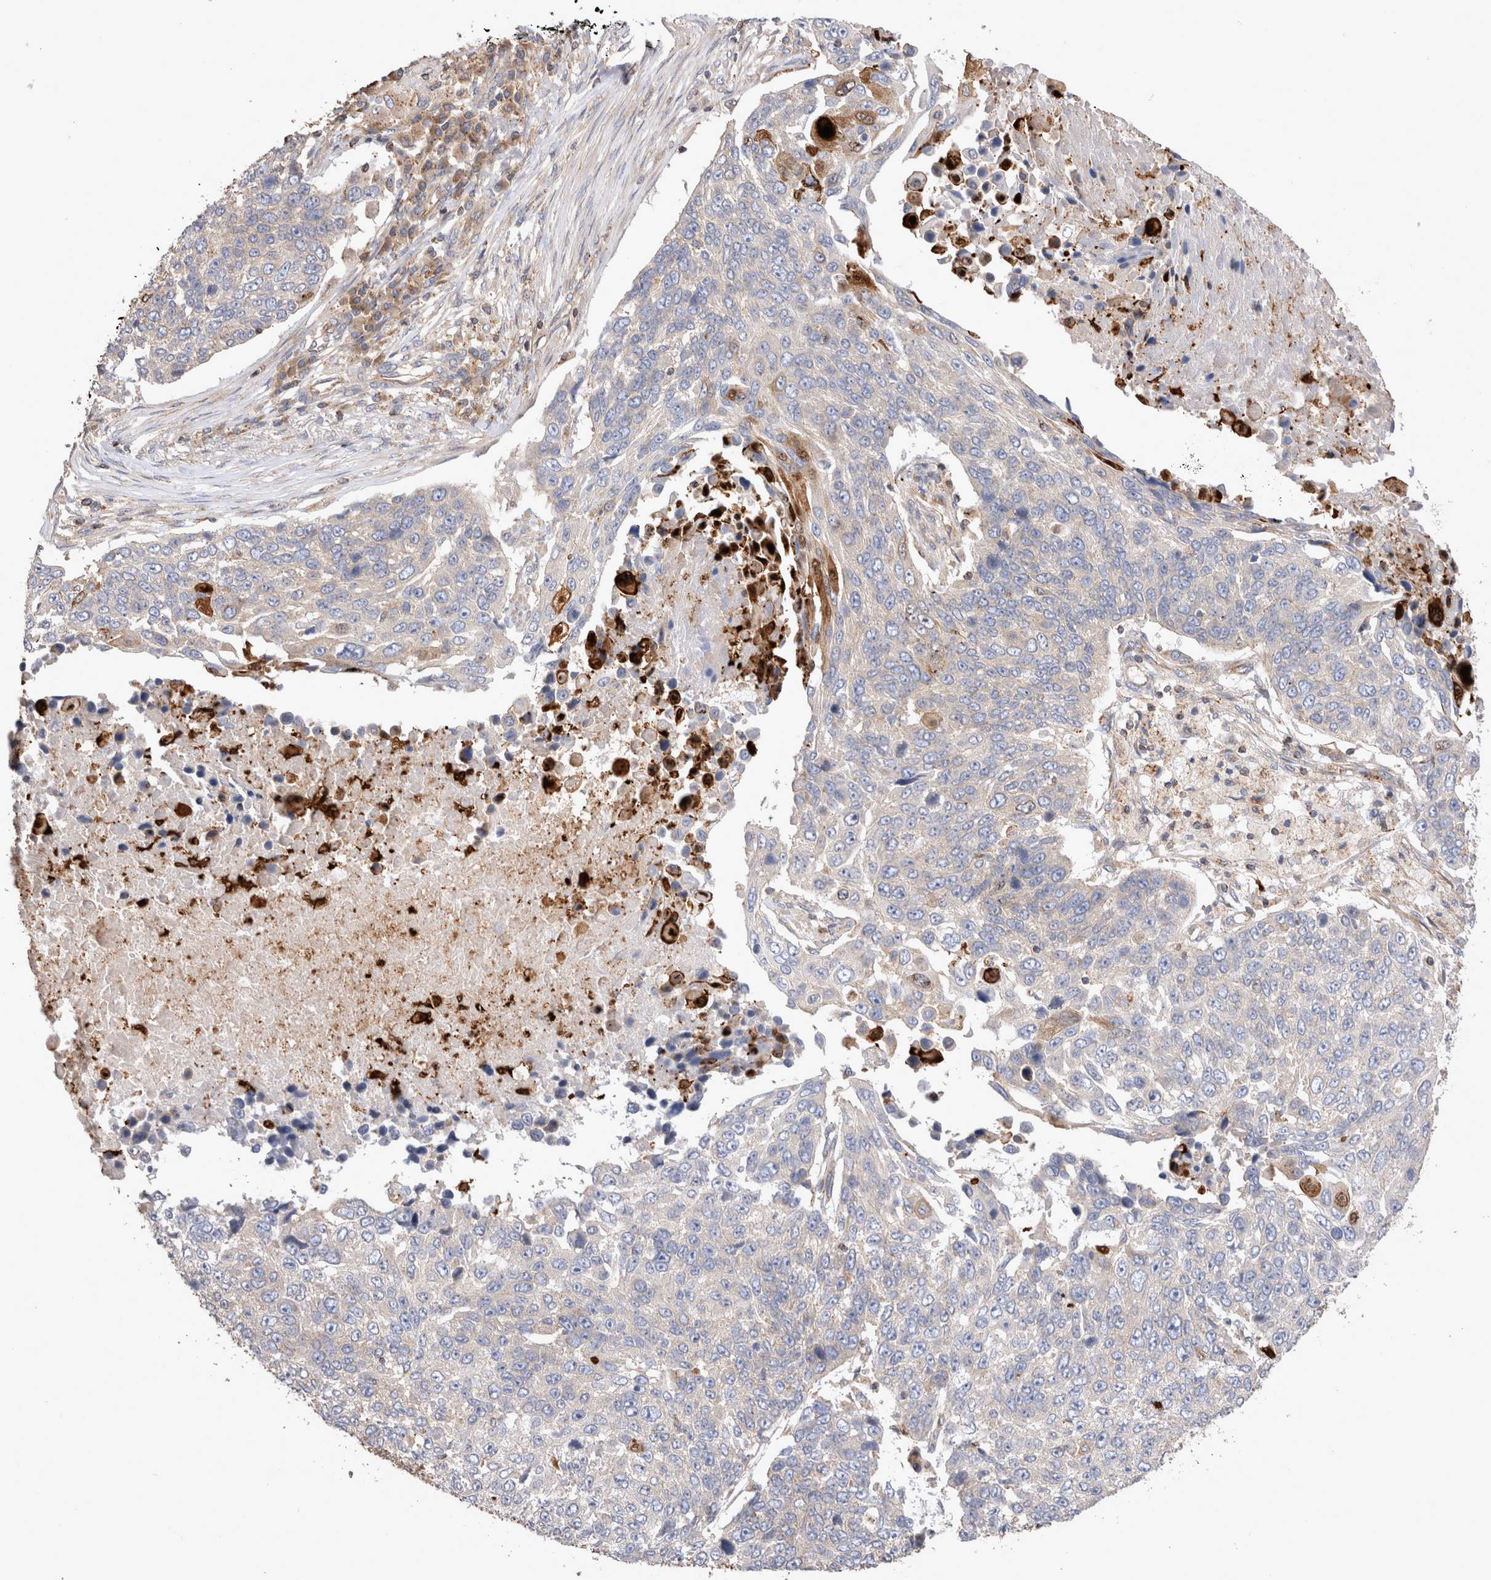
{"staining": {"intensity": "weak", "quantity": "<25%", "location": "cytoplasmic/membranous"}, "tissue": "lung cancer", "cell_type": "Tumor cells", "image_type": "cancer", "snomed": [{"axis": "morphology", "description": "Squamous cell carcinoma, NOS"}, {"axis": "topography", "description": "Lung"}], "caption": "Immunohistochemistry micrograph of neoplastic tissue: human lung squamous cell carcinoma stained with DAB (3,3'-diaminobenzidine) displays no significant protein positivity in tumor cells.", "gene": "NXT2", "patient": {"sex": "male", "age": 66}}